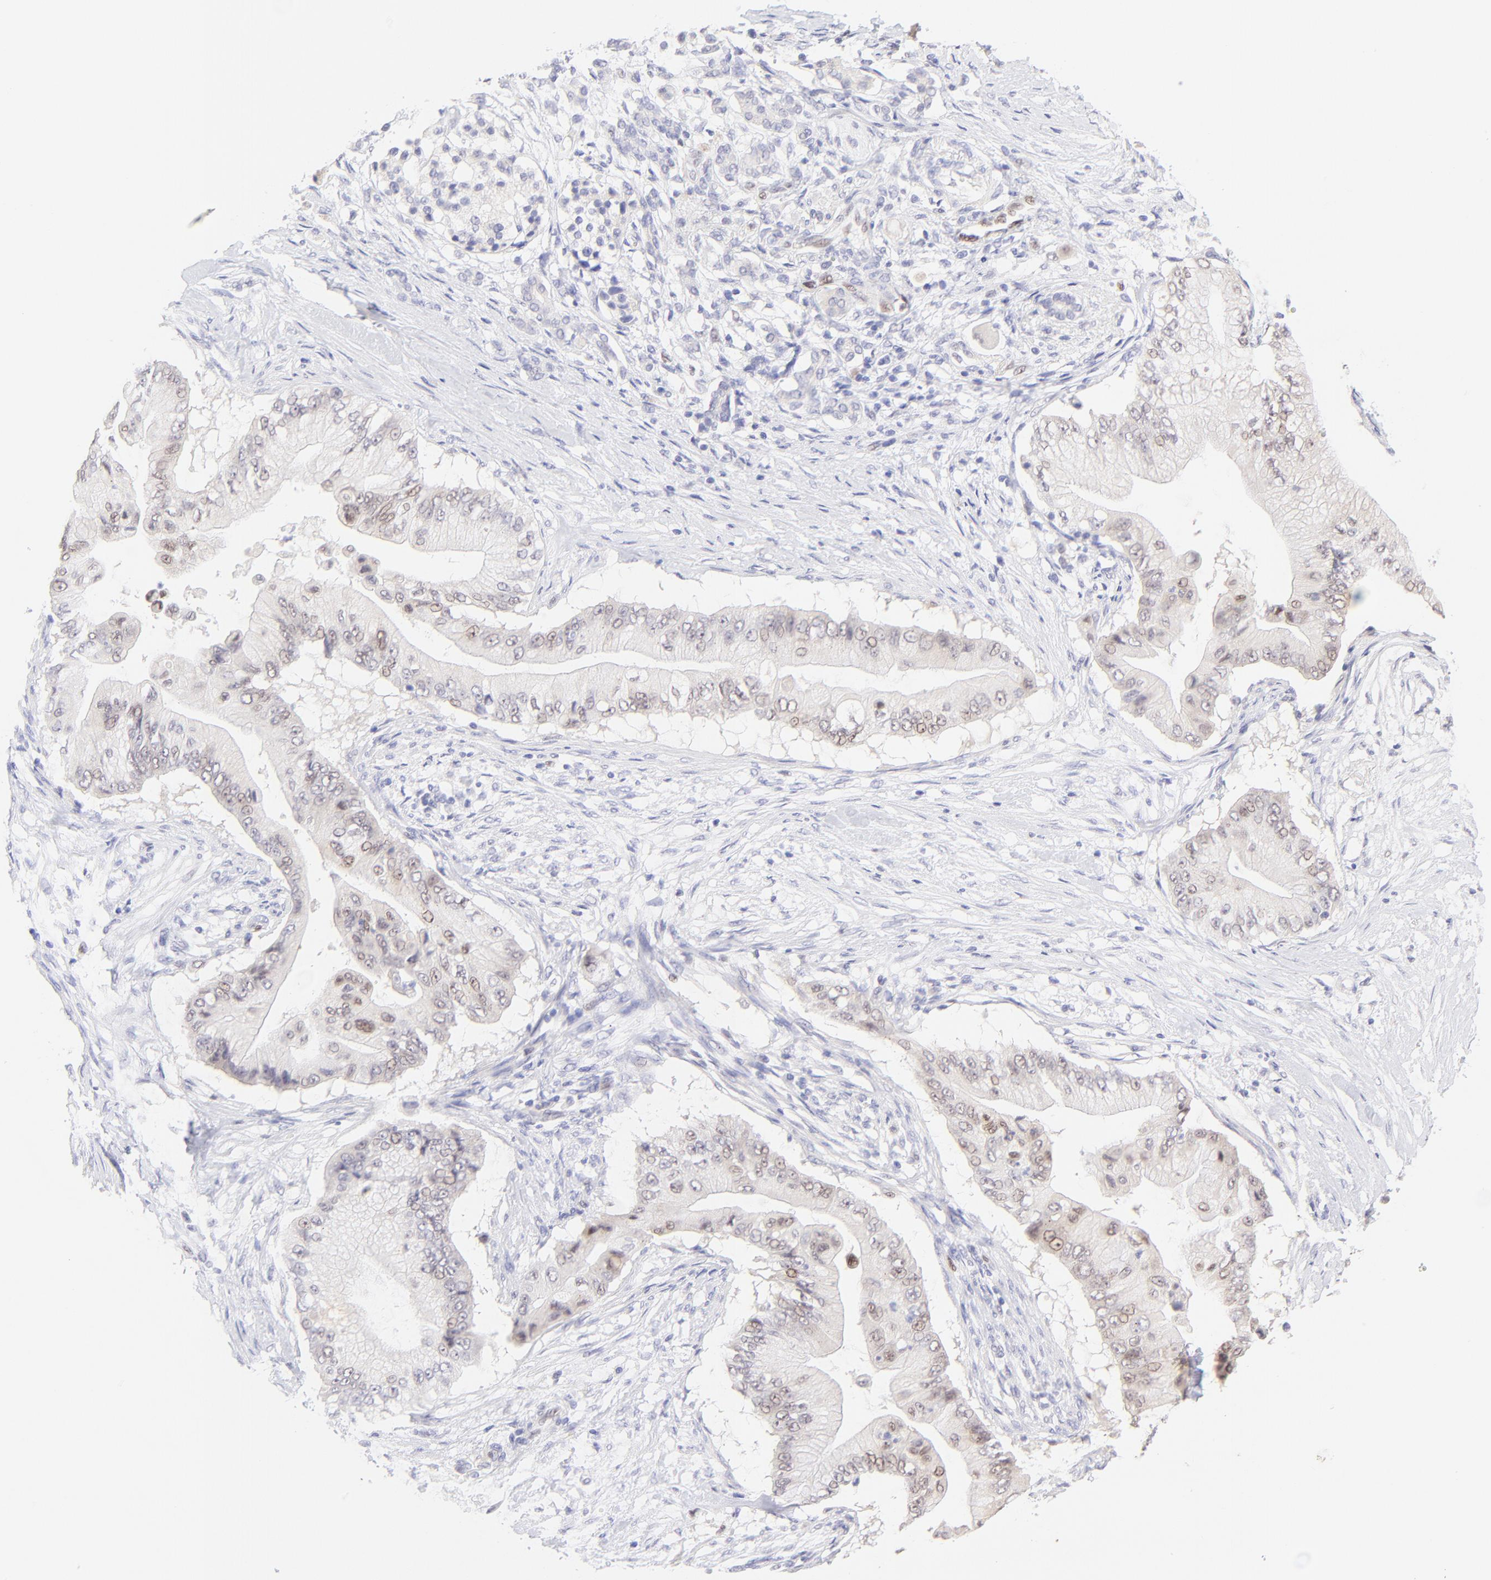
{"staining": {"intensity": "weak", "quantity": "<25%", "location": "nuclear"}, "tissue": "pancreatic cancer", "cell_type": "Tumor cells", "image_type": "cancer", "snomed": [{"axis": "morphology", "description": "Adenocarcinoma, NOS"}, {"axis": "topography", "description": "Pancreas"}], "caption": "Tumor cells are negative for protein expression in human adenocarcinoma (pancreatic). The staining was performed using DAB to visualize the protein expression in brown, while the nuclei were stained in blue with hematoxylin (Magnification: 20x).", "gene": "KLF4", "patient": {"sex": "male", "age": 62}}